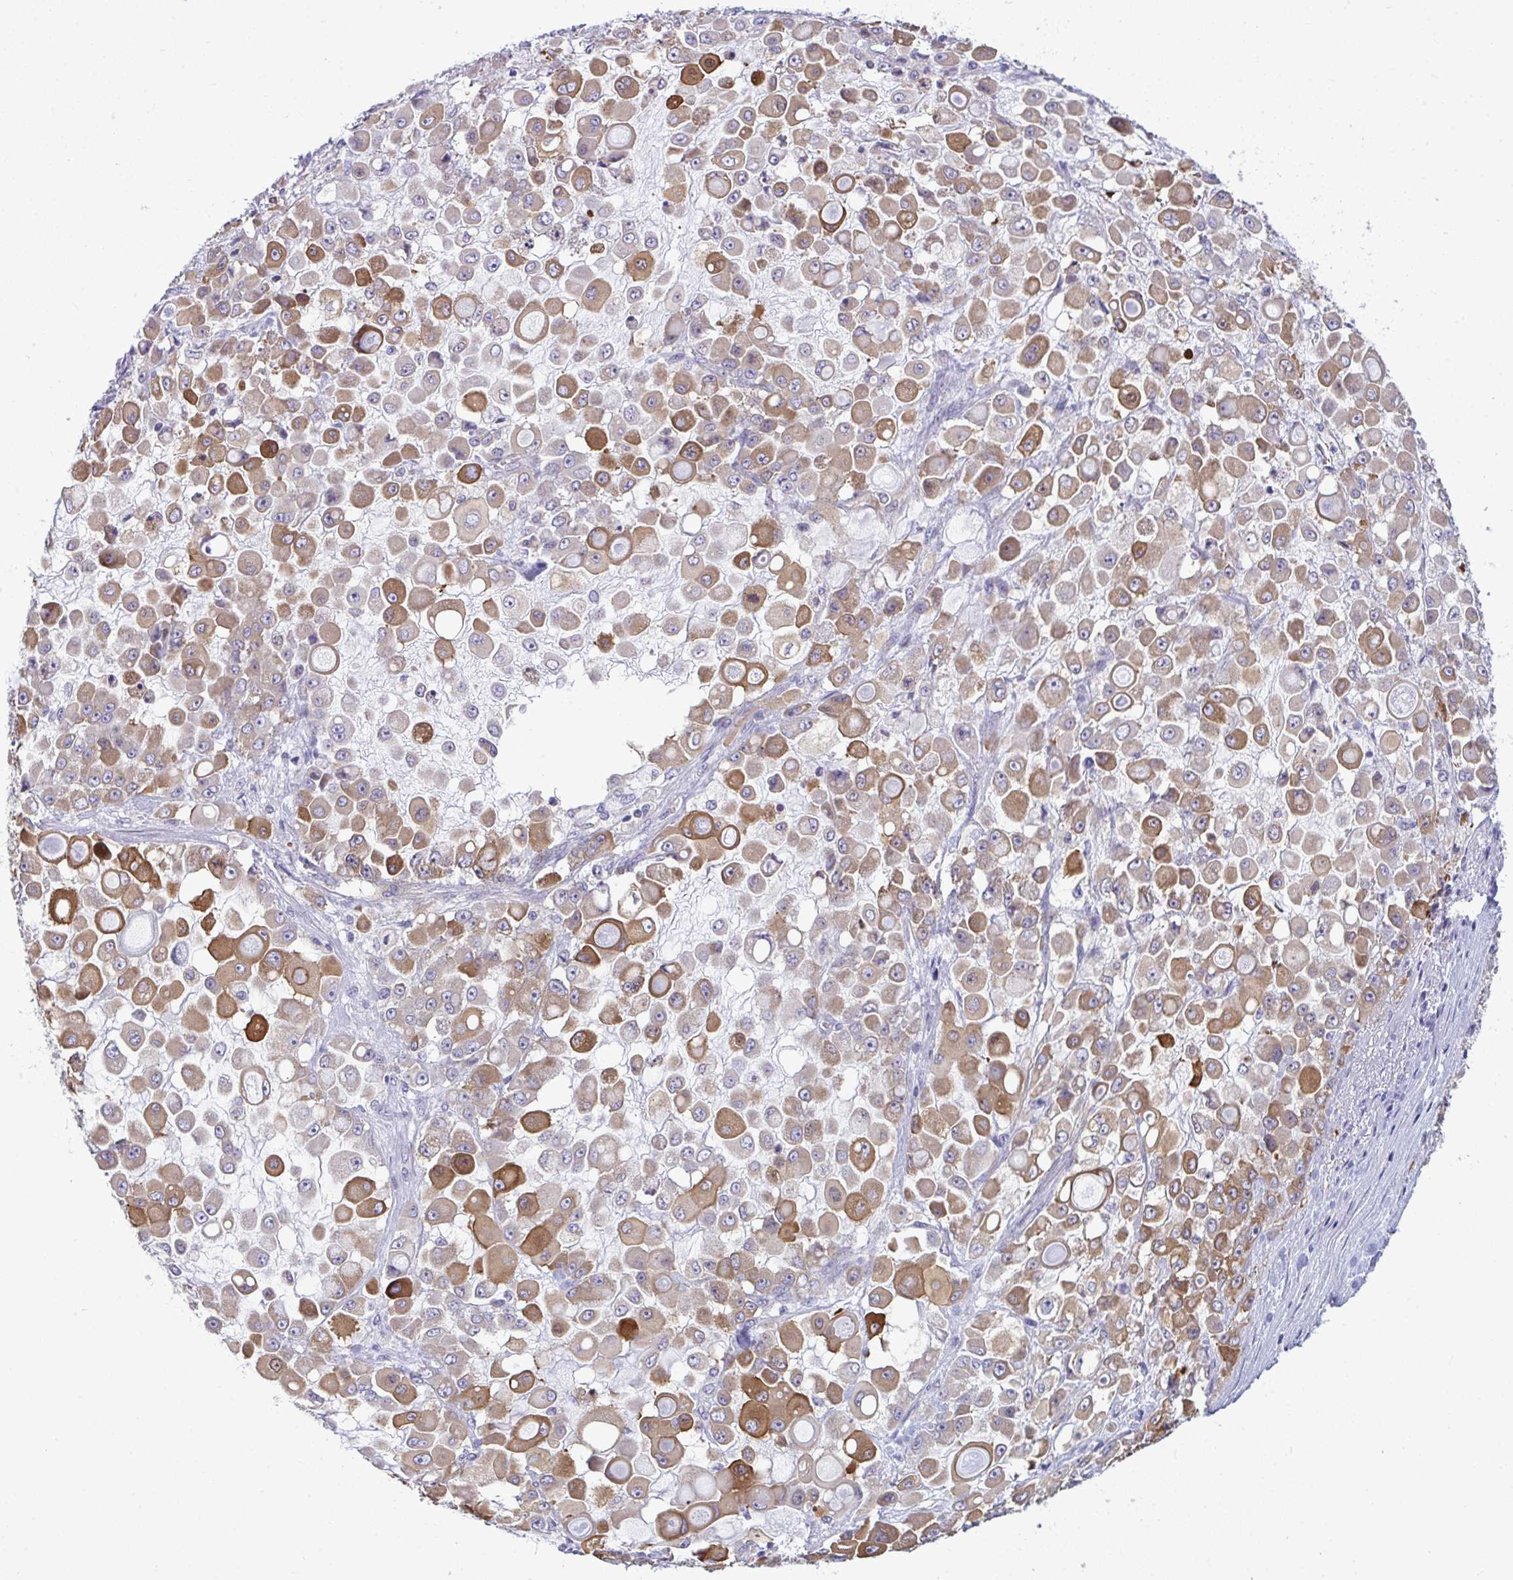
{"staining": {"intensity": "moderate", "quantity": ">75%", "location": "cytoplasmic/membranous"}, "tissue": "stomach cancer", "cell_type": "Tumor cells", "image_type": "cancer", "snomed": [{"axis": "morphology", "description": "Adenocarcinoma, NOS"}, {"axis": "topography", "description": "Stomach"}], "caption": "Human adenocarcinoma (stomach) stained for a protein (brown) reveals moderate cytoplasmic/membranous positive positivity in about >75% of tumor cells.", "gene": "SLC30A6", "patient": {"sex": "female", "age": 76}}